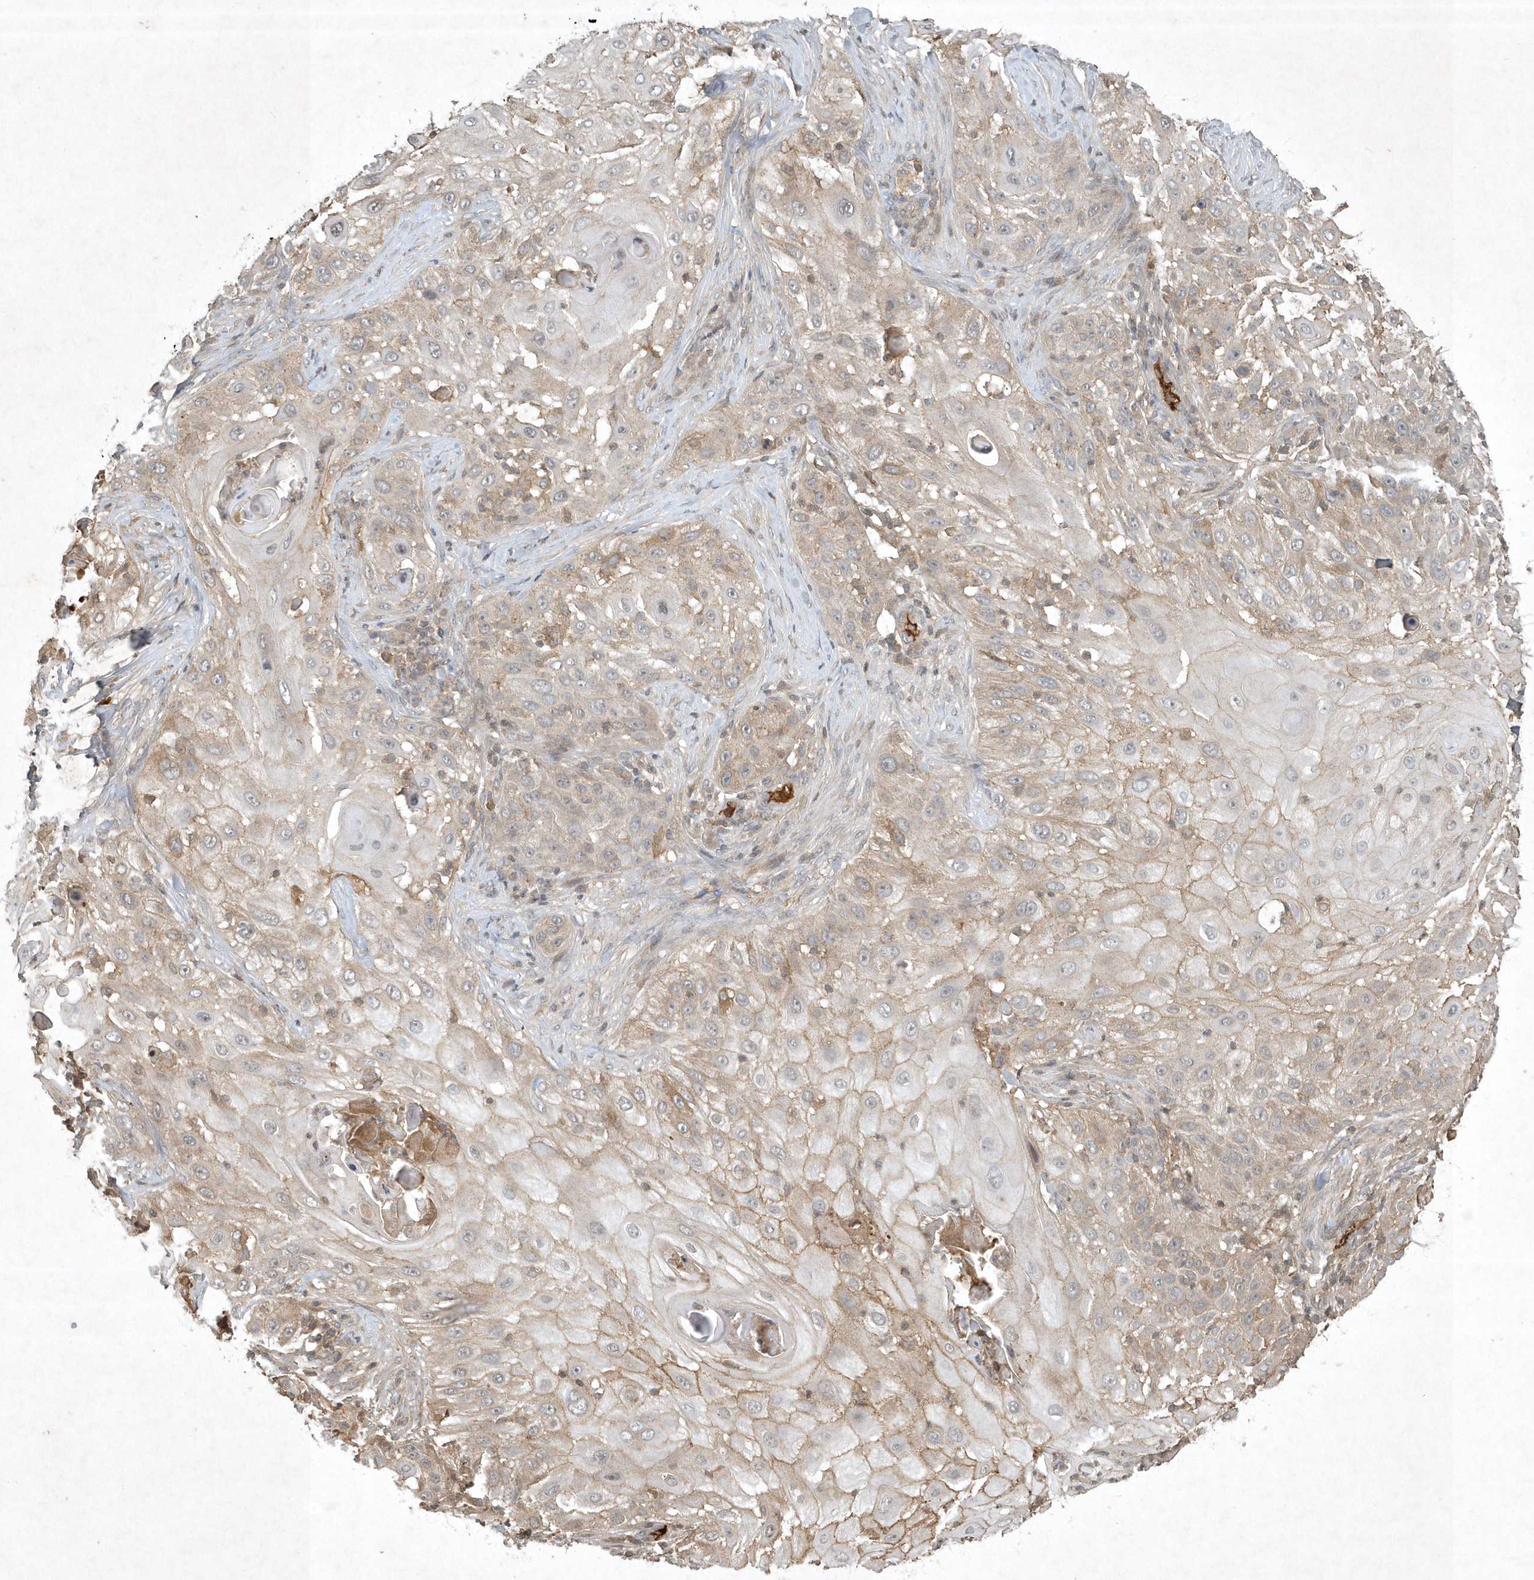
{"staining": {"intensity": "weak", "quantity": "<25%", "location": "cytoplasmic/membranous"}, "tissue": "skin cancer", "cell_type": "Tumor cells", "image_type": "cancer", "snomed": [{"axis": "morphology", "description": "Squamous cell carcinoma, NOS"}, {"axis": "topography", "description": "Skin"}], "caption": "This is an immunohistochemistry (IHC) image of skin cancer (squamous cell carcinoma). There is no staining in tumor cells.", "gene": "TNFAIP6", "patient": {"sex": "female", "age": 44}}